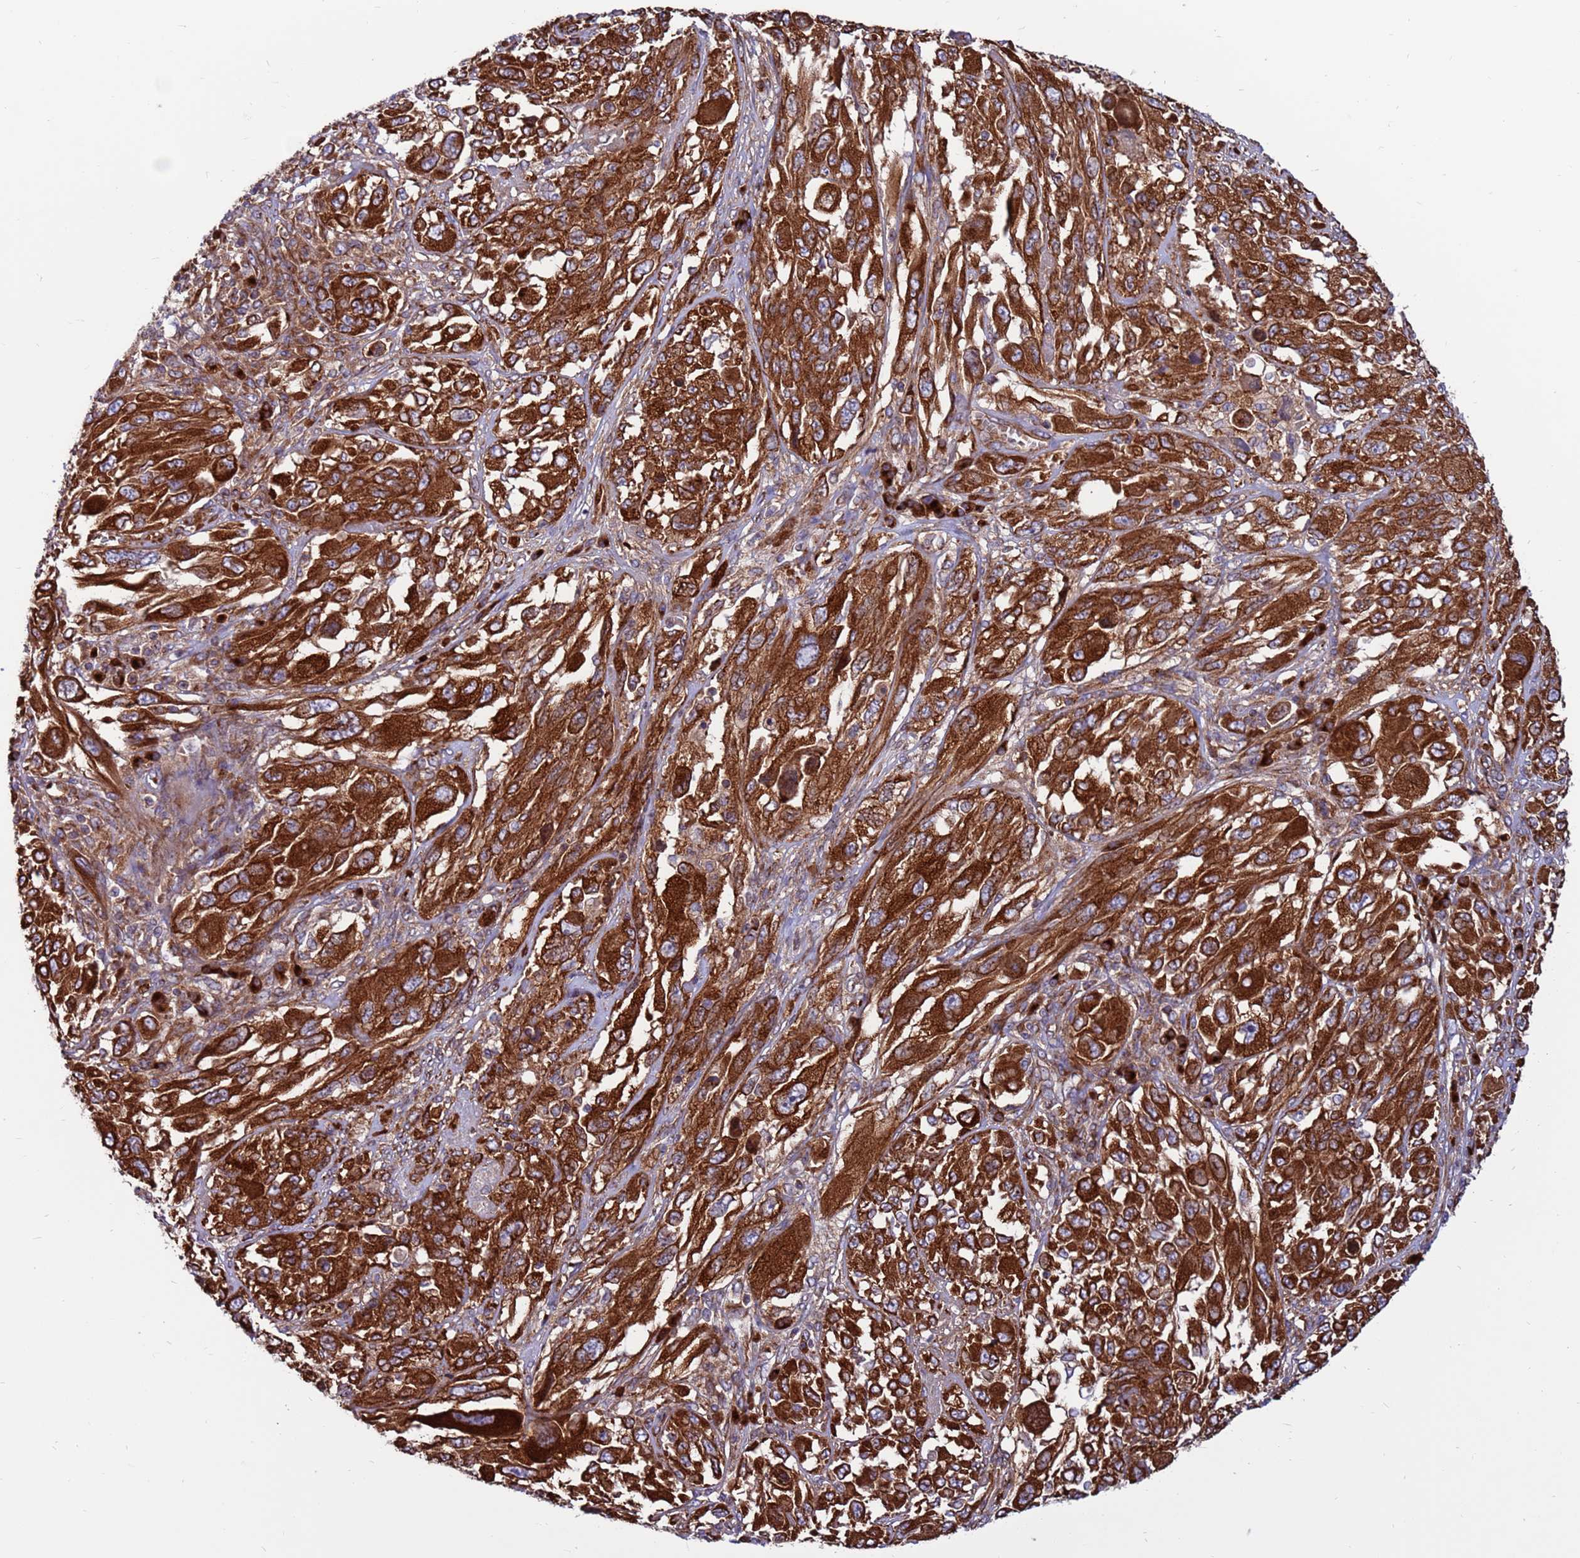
{"staining": {"intensity": "strong", "quantity": ">75%", "location": "cytoplasmic/membranous"}, "tissue": "melanoma", "cell_type": "Tumor cells", "image_type": "cancer", "snomed": [{"axis": "morphology", "description": "Malignant melanoma, NOS"}, {"axis": "topography", "description": "Skin"}], "caption": "About >75% of tumor cells in malignant melanoma demonstrate strong cytoplasmic/membranous protein staining as visualized by brown immunohistochemical staining.", "gene": "ZC3HAV1", "patient": {"sex": "female", "age": 91}}